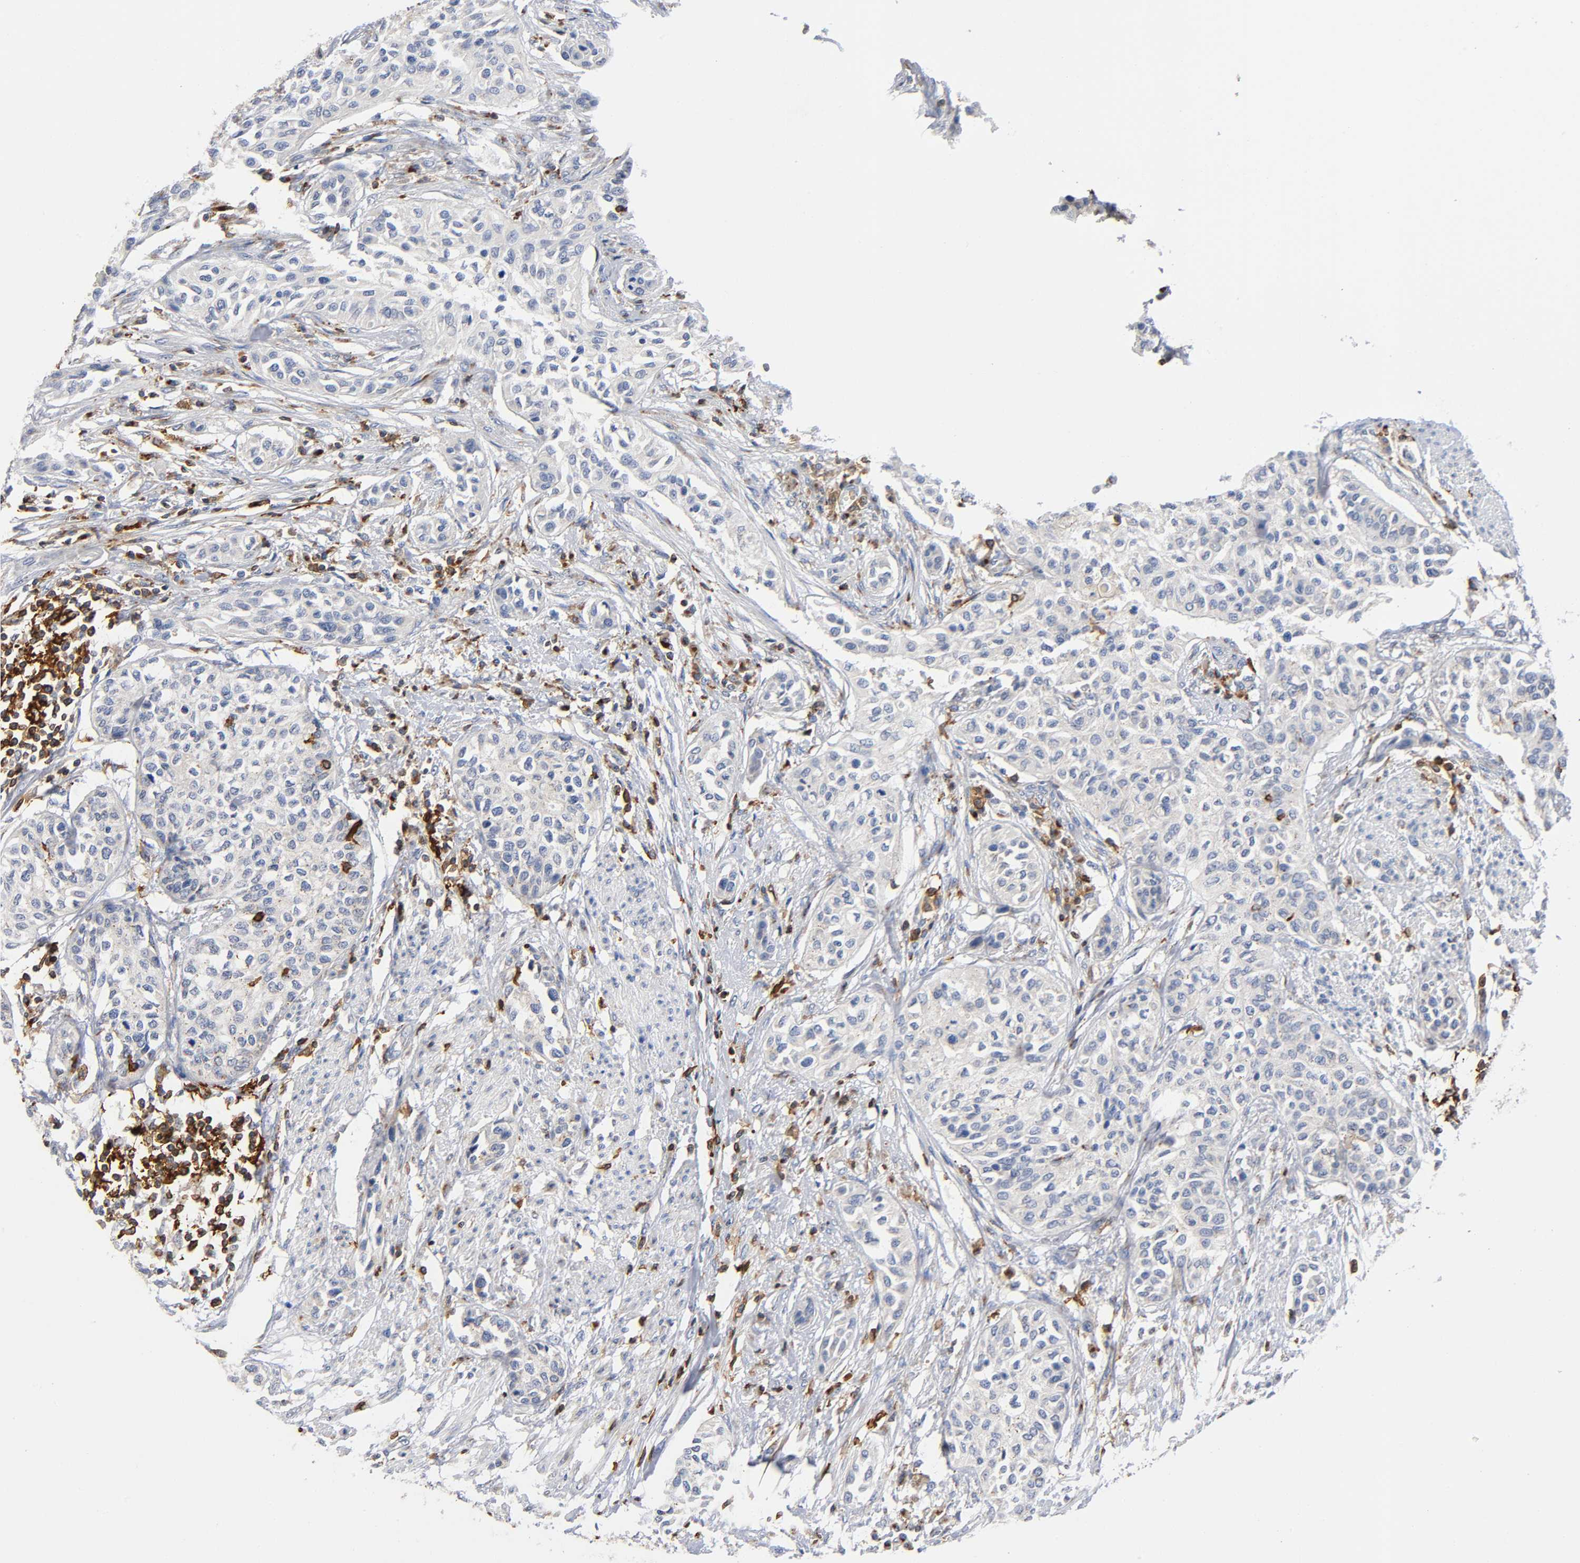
{"staining": {"intensity": "weak", "quantity": "<25%", "location": "cytoplasmic/membranous"}, "tissue": "urothelial cancer", "cell_type": "Tumor cells", "image_type": "cancer", "snomed": [{"axis": "morphology", "description": "Urothelial carcinoma, High grade"}, {"axis": "topography", "description": "Urinary bladder"}], "caption": "An immunohistochemistry (IHC) histopathology image of urothelial carcinoma (high-grade) is shown. There is no staining in tumor cells of urothelial carcinoma (high-grade).", "gene": "CAPN10", "patient": {"sex": "male", "age": 74}}